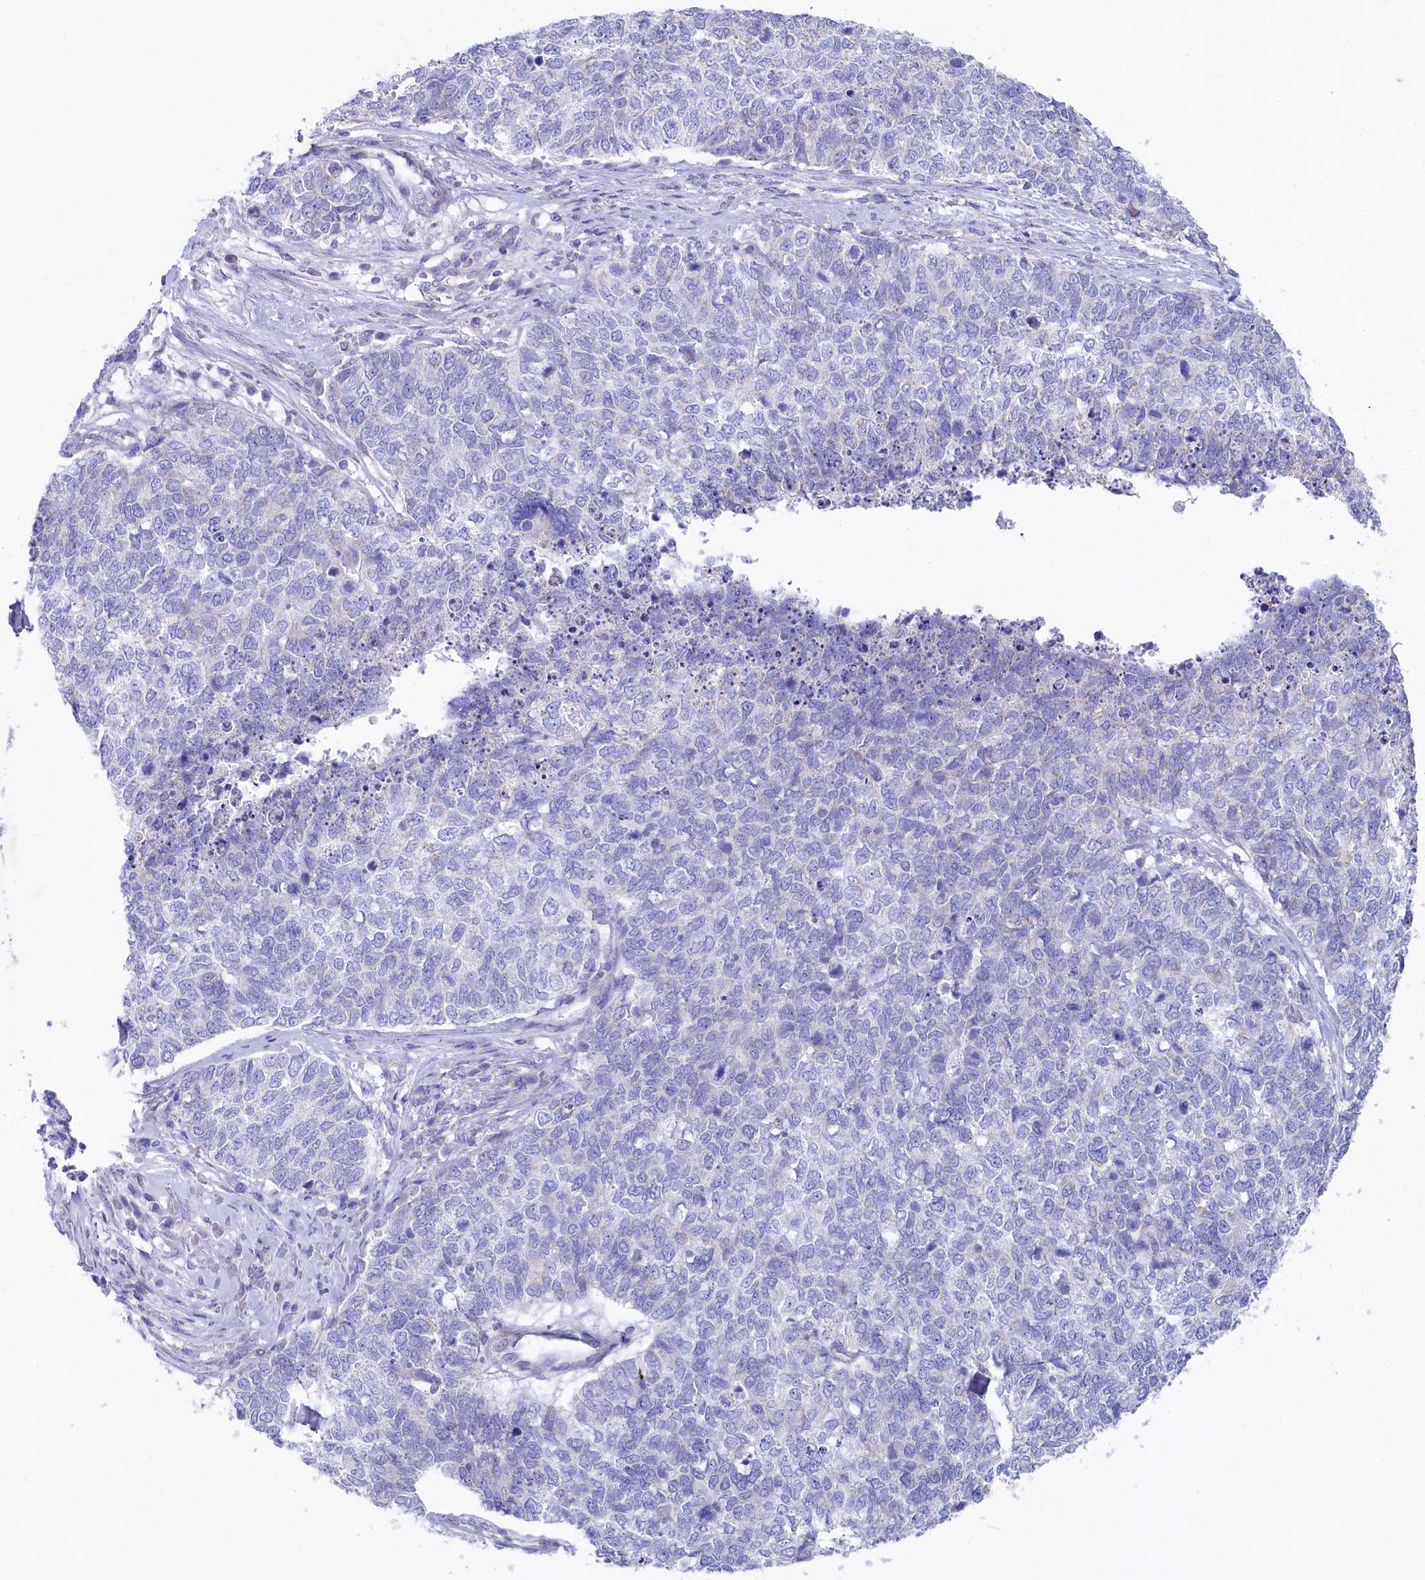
{"staining": {"intensity": "negative", "quantity": "none", "location": "none"}, "tissue": "cervical cancer", "cell_type": "Tumor cells", "image_type": "cancer", "snomed": [{"axis": "morphology", "description": "Squamous cell carcinoma, NOS"}, {"axis": "topography", "description": "Cervix"}], "caption": "Immunohistochemistry image of cervical cancer (squamous cell carcinoma) stained for a protein (brown), which demonstrates no expression in tumor cells.", "gene": "VPS26B", "patient": {"sex": "female", "age": 63}}